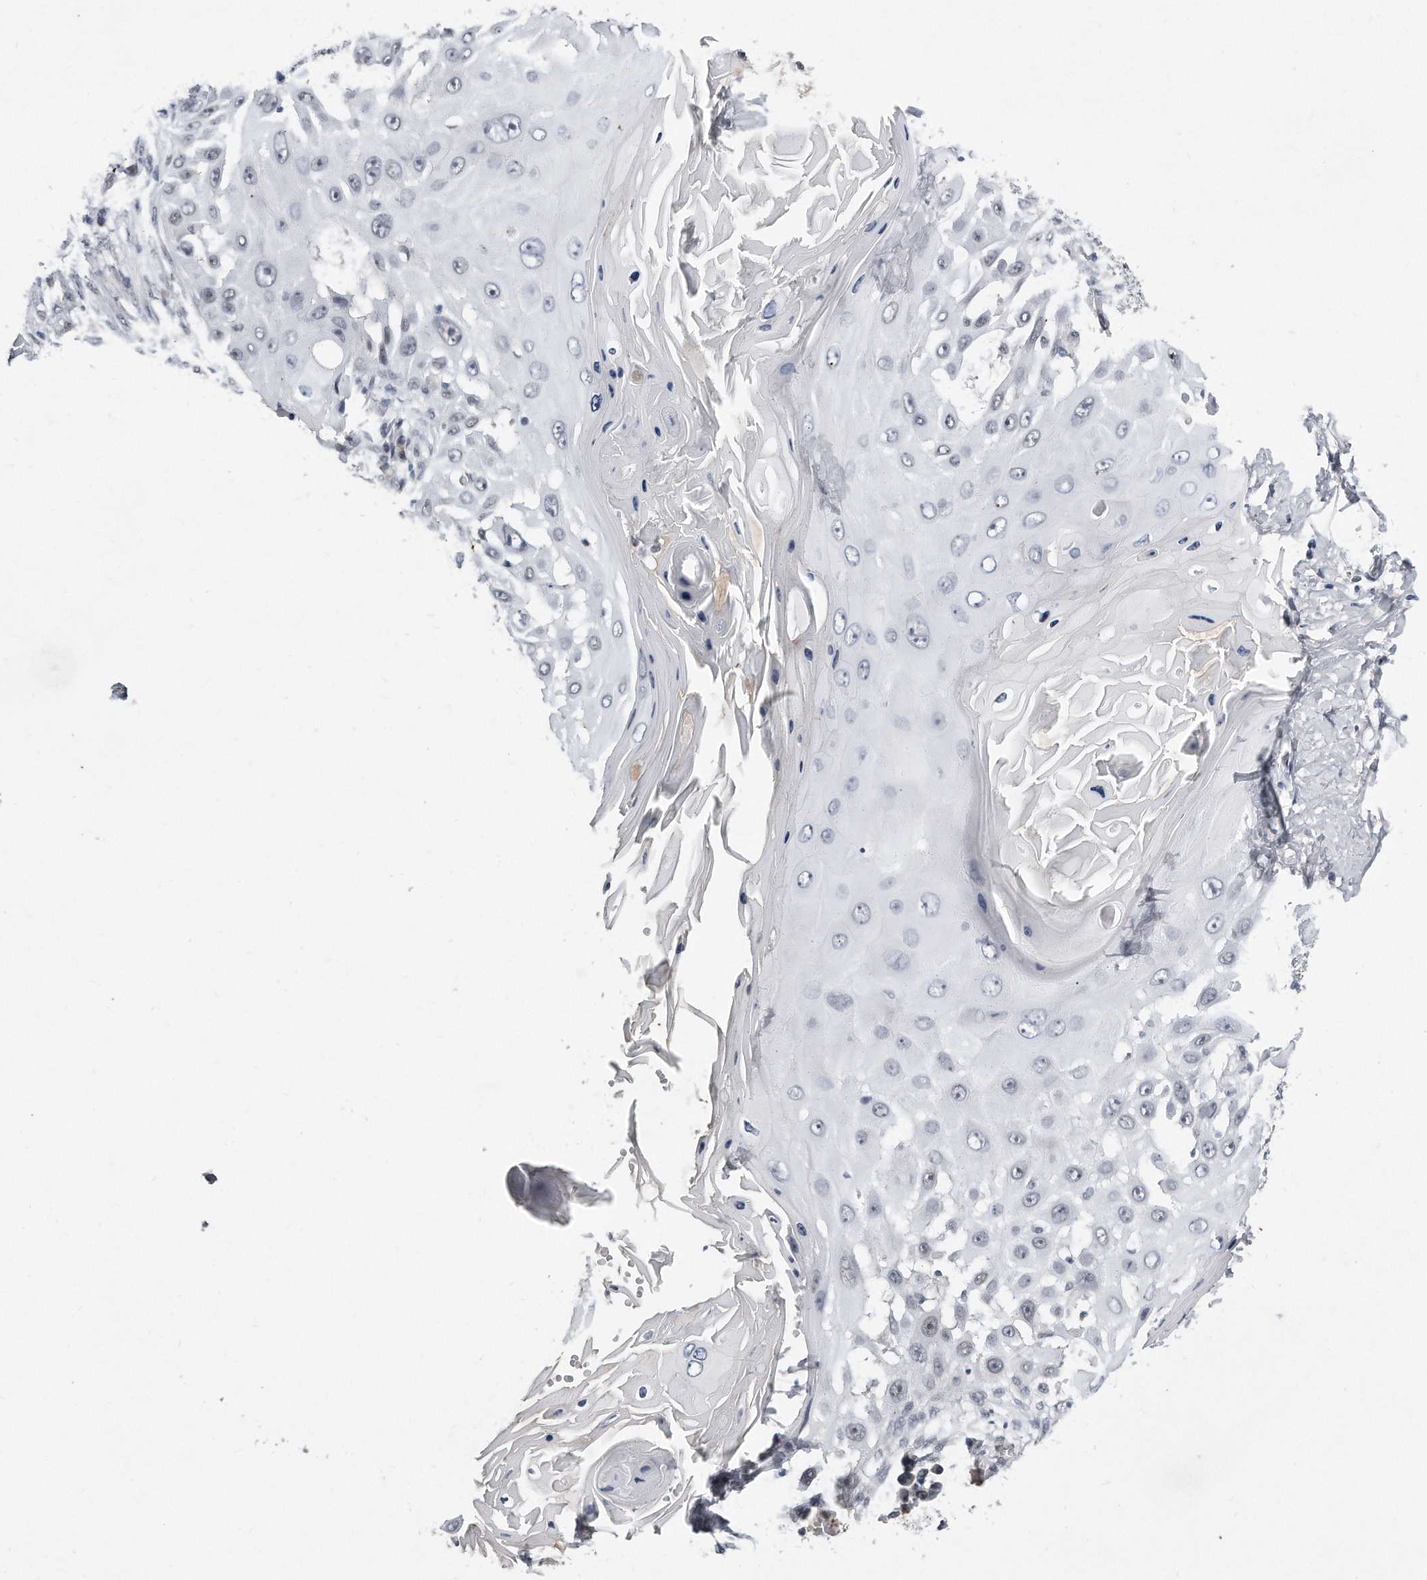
{"staining": {"intensity": "negative", "quantity": "none", "location": "none"}, "tissue": "skin cancer", "cell_type": "Tumor cells", "image_type": "cancer", "snomed": [{"axis": "morphology", "description": "Squamous cell carcinoma, NOS"}, {"axis": "topography", "description": "Skin"}], "caption": "Squamous cell carcinoma (skin) was stained to show a protein in brown. There is no significant positivity in tumor cells. Nuclei are stained in blue.", "gene": "CTBP2", "patient": {"sex": "female", "age": 44}}